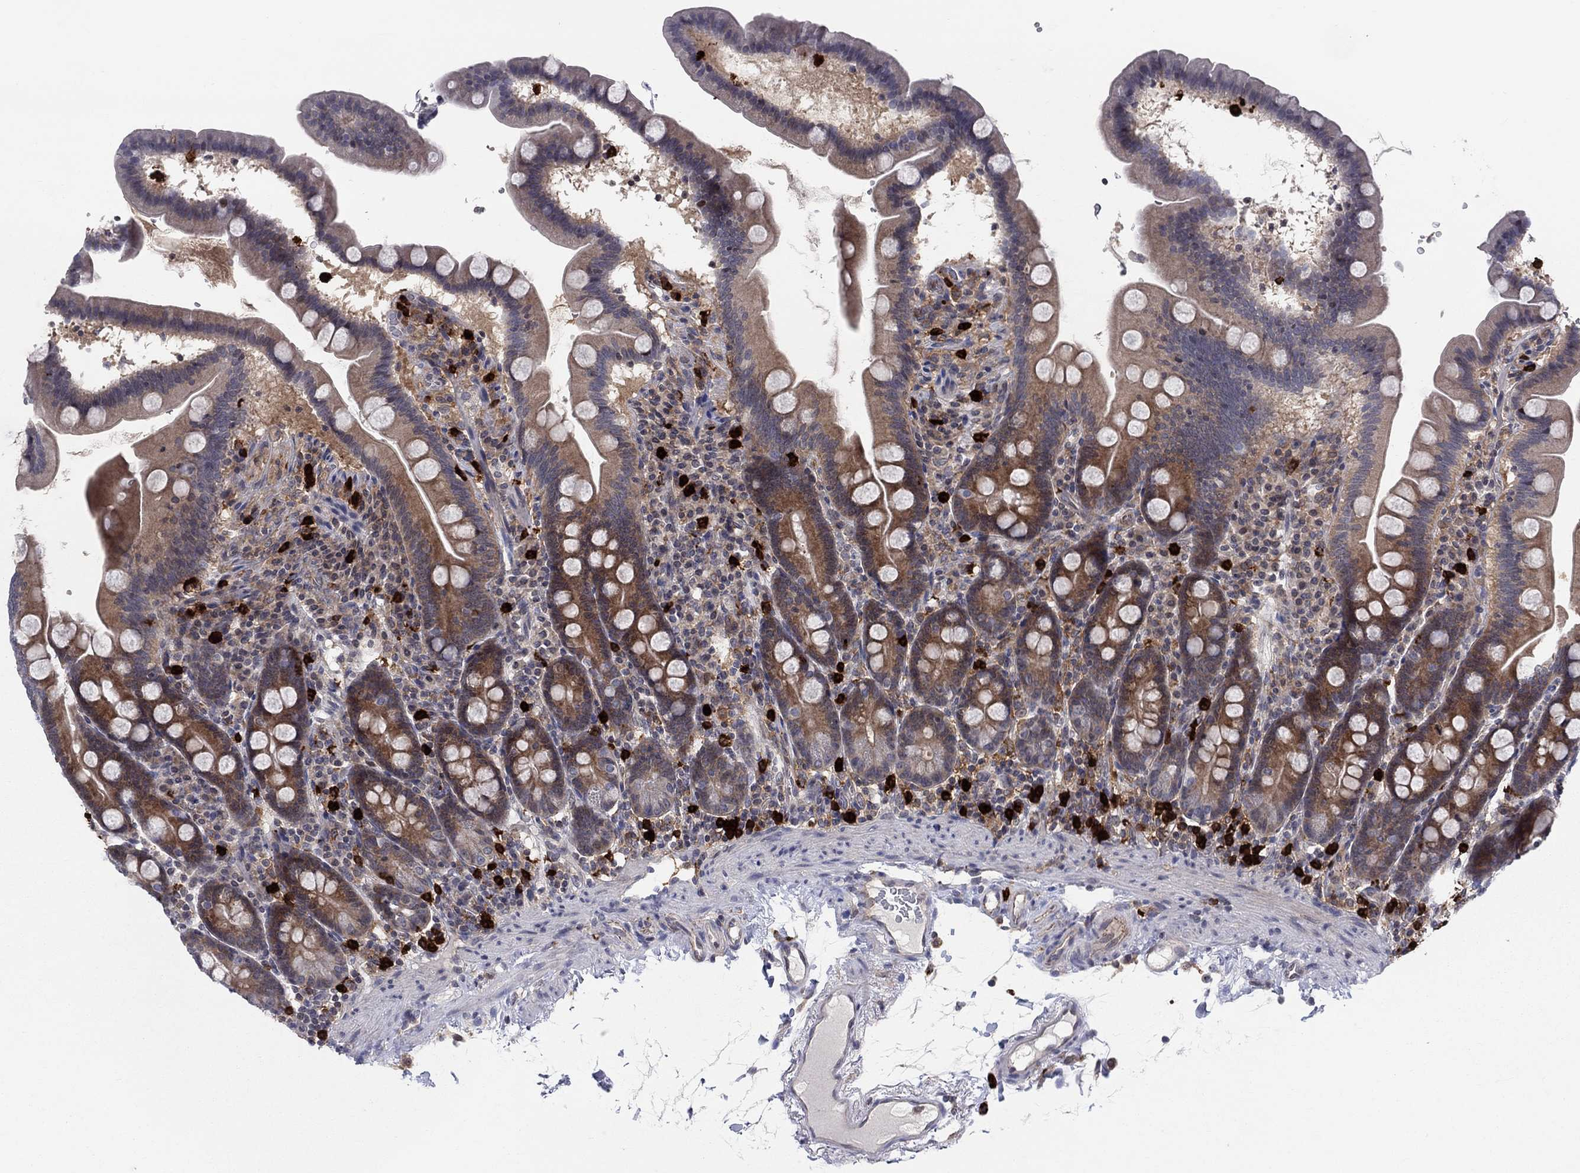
{"staining": {"intensity": "strong", "quantity": "25%-75%", "location": "nuclear"}, "tissue": "duodenum", "cell_type": "Glandular cells", "image_type": "normal", "snomed": [{"axis": "morphology", "description": "Normal tissue, NOS"}, {"axis": "topography", "description": "Duodenum"}], "caption": "Normal duodenum reveals strong nuclear staining in approximately 25%-75% of glandular cells, visualized by immunohistochemistry. The staining was performed using DAB to visualize the protein expression in brown, while the nuclei were stained in blue with hematoxylin (Magnification: 20x).", "gene": "ZNHIT3", "patient": {"sex": "male", "age": 59}}